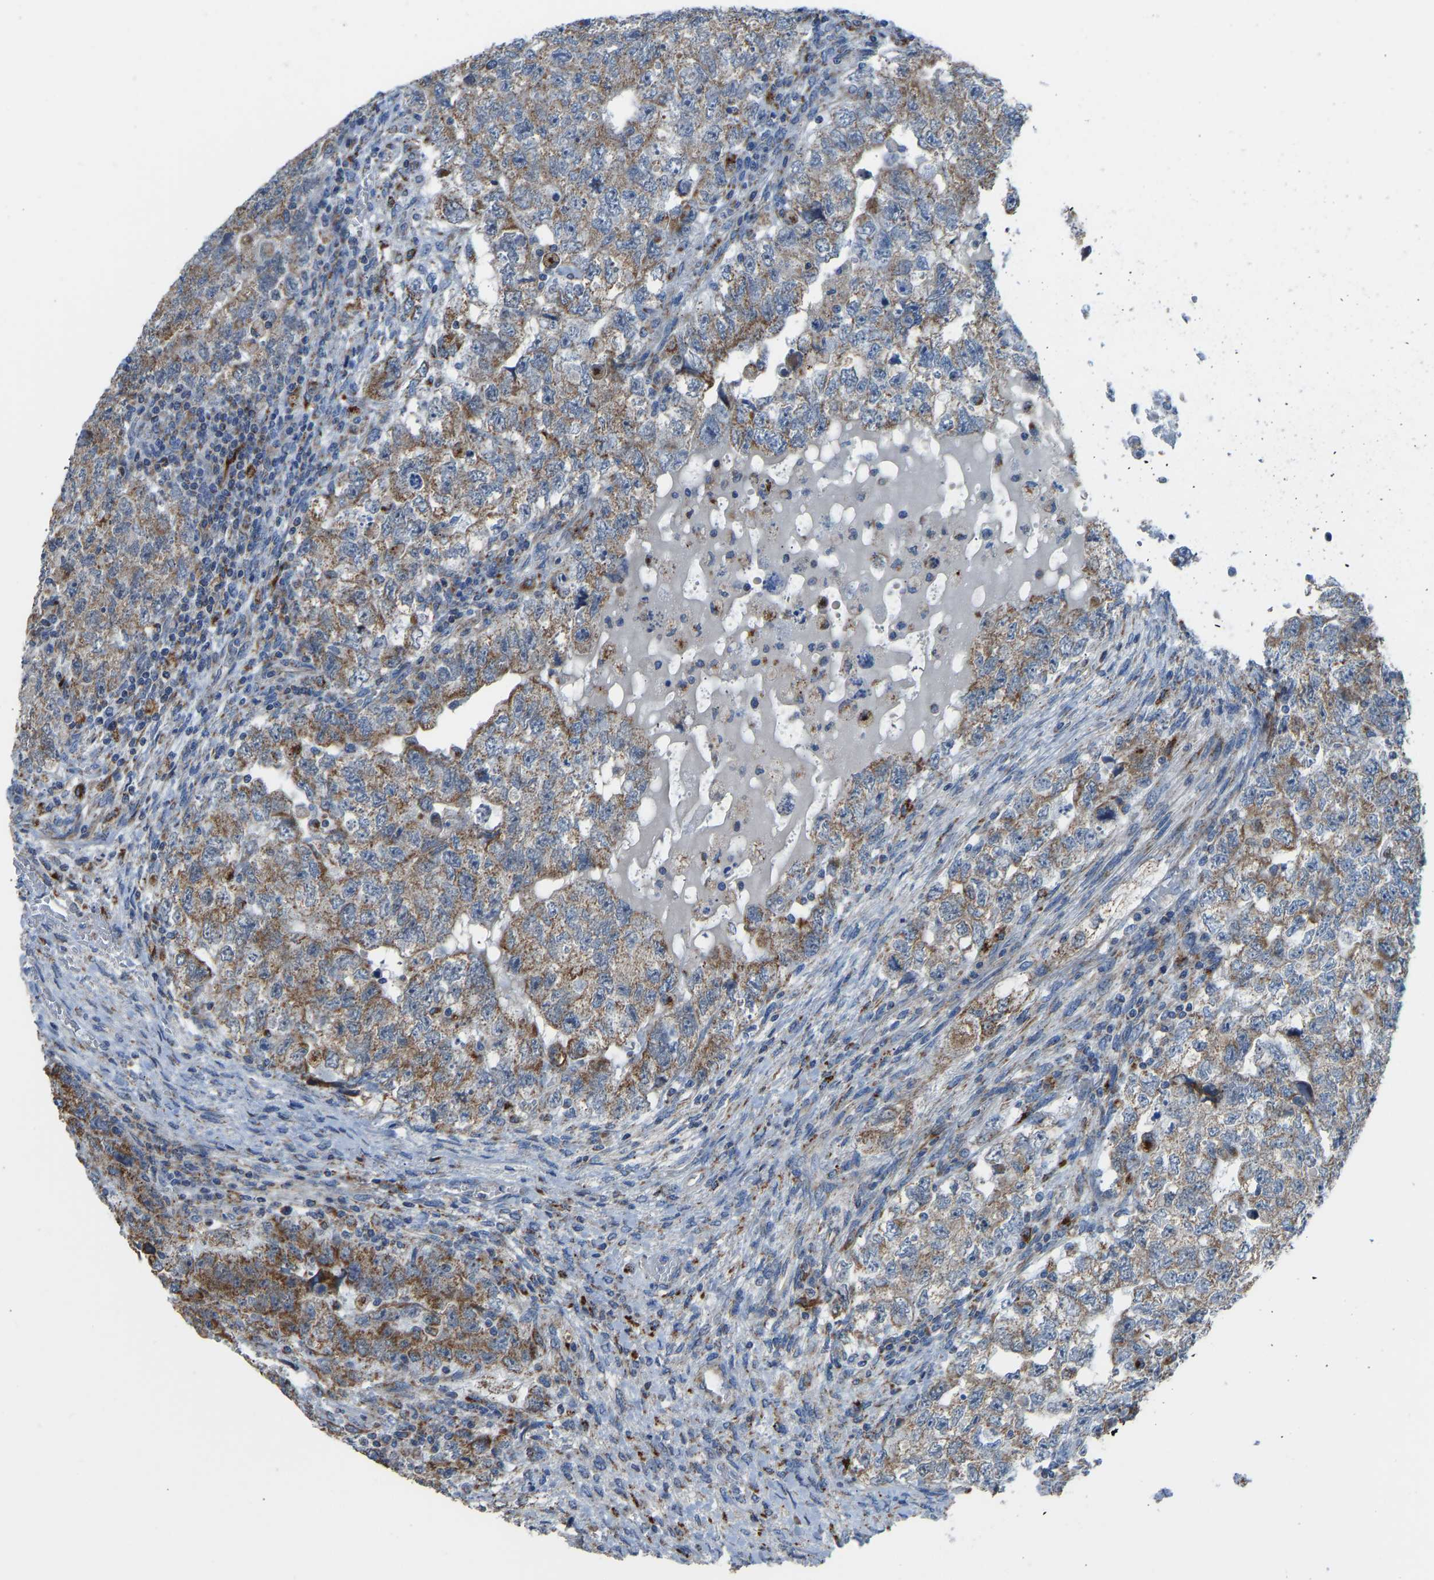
{"staining": {"intensity": "moderate", "quantity": ">75%", "location": "cytoplasmic/membranous"}, "tissue": "testis cancer", "cell_type": "Tumor cells", "image_type": "cancer", "snomed": [{"axis": "morphology", "description": "Carcinoma, Embryonal, NOS"}, {"axis": "topography", "description": "Testis"}], "caption": "A photomicrograph showing moderate cytoplasmic/membranous expression in approximately >75% of tumor cells in embryonal carcinoma (testis), as visualized by brown immunohistochemical staining.", "gene": "SMIM20", "patient": {"sex": "male", "age": 36}}